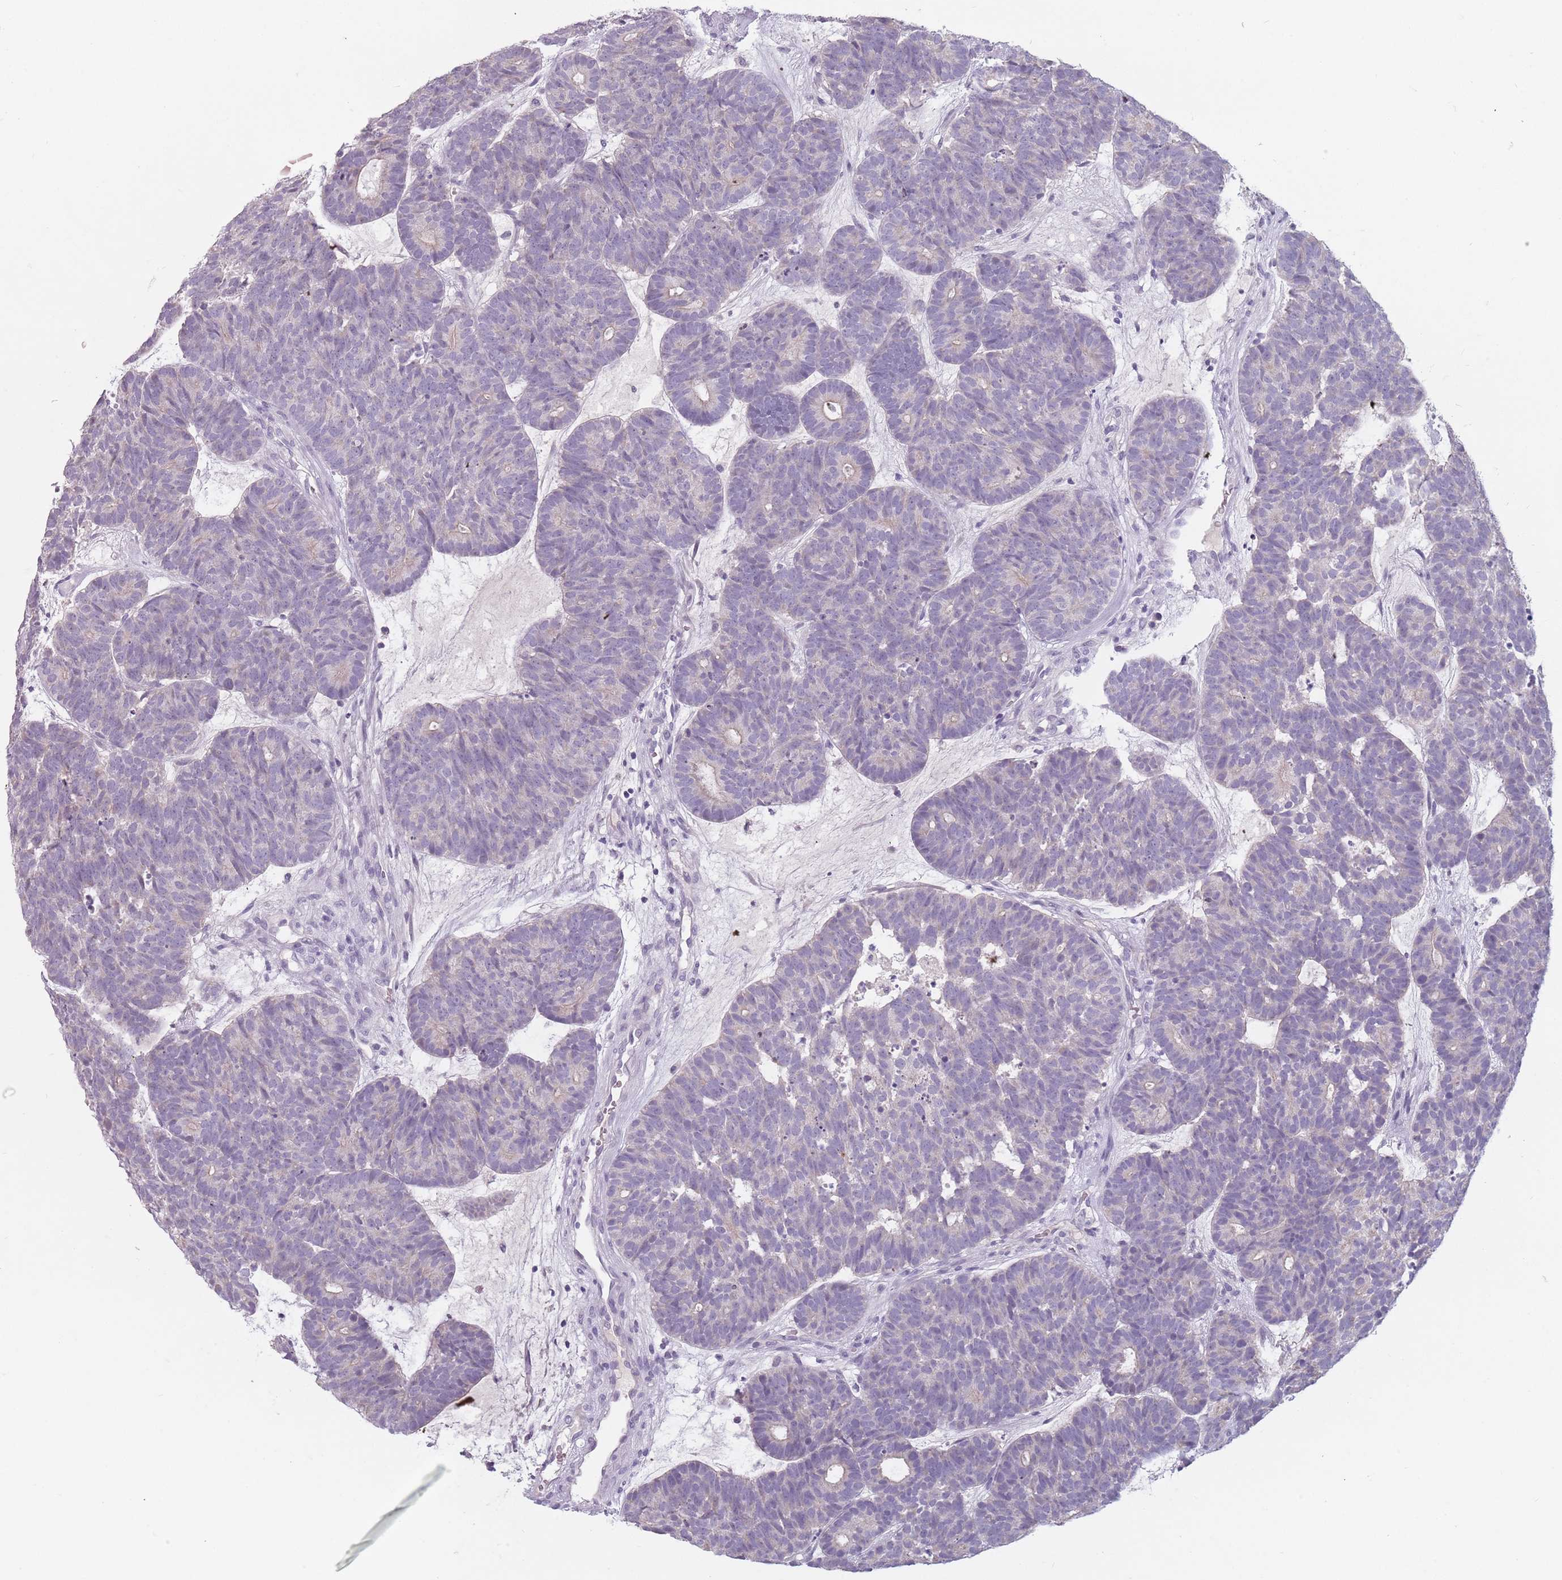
{"staining": {"intensity": "negative", "quantity": "none", "location": "none"}, "tissue": "head and neck cancer", "cell_type": "Tumor cells", "image_type": "cancer", "snomed": [{"axis": "morphology", "description": "Adenocarcinoma, NOS"}, {"axis": "topography", "description": "Head-Neck"}], "caption": "A high-resolution image shows IHC staining of head and neck adenocarcinoma, which demonstrates no significant expression in tumor cells. The staining was performed using DAB (3,3'-diaminobenzidine) to visualize the protein expression in brown, while the nuclei were stained in blue with hematoxylin (Magnification: 20x).", "gene": "CEP19", "patient": {"sex": "female", "age": 81}}